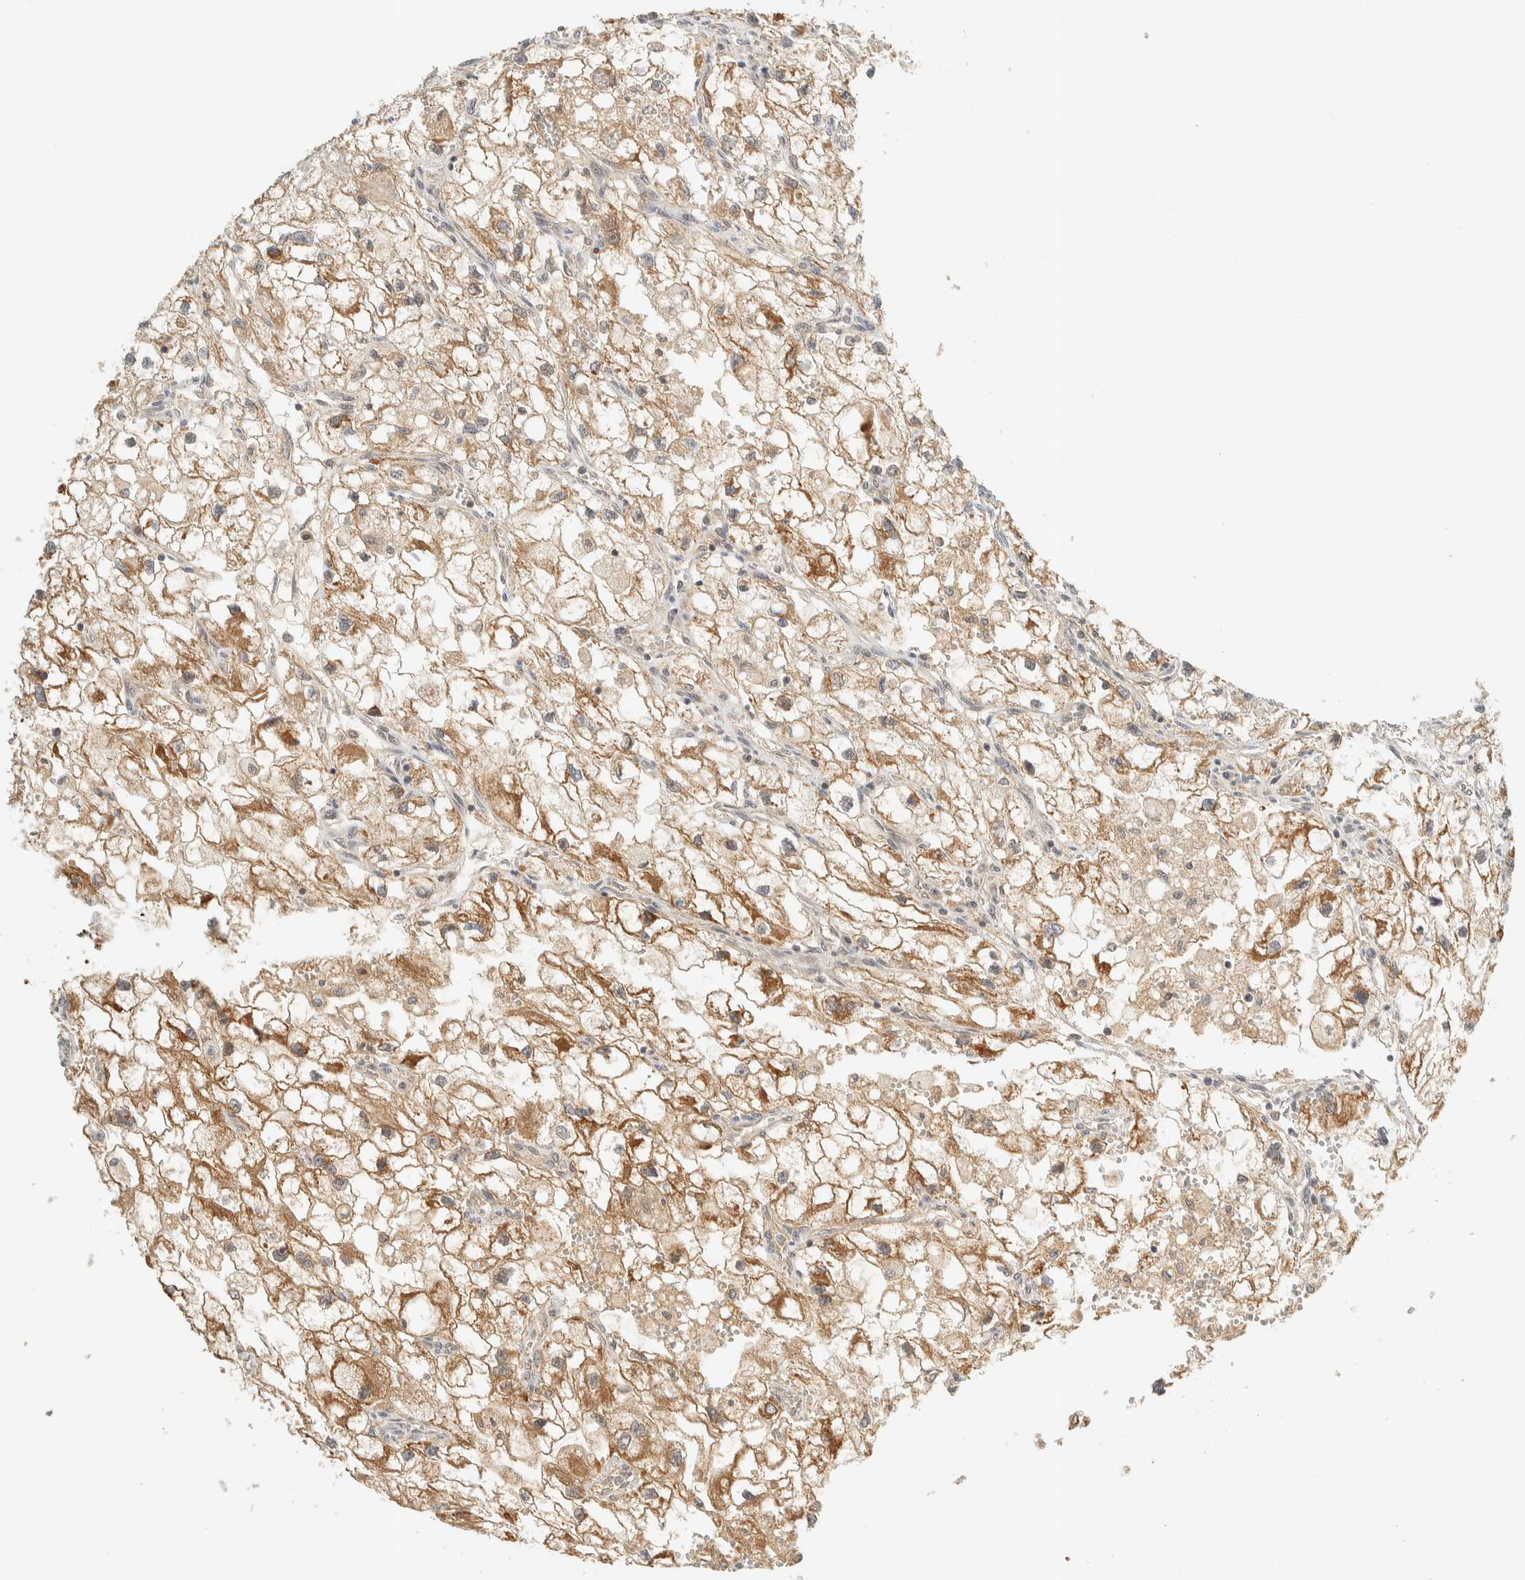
{"staining": {"intensity": "moderate", "quantity": ">75%", "location": "cytoplasmic/membranous"}, "tissue": "renal cancer", "cell_type": "Tumor cells", "image_type": "cancer", "snomed": [{"axis": "morphology", "description": "Adenocarcinoma, NOS"}, {"axis": "topography", "description": "Kidney"}], "caption": "Renal cancer stained with a protein marker shows moderate staining in tumor cells.", "gene": "KIFAP3", "patient": {"sex": "female", "age": 70}}